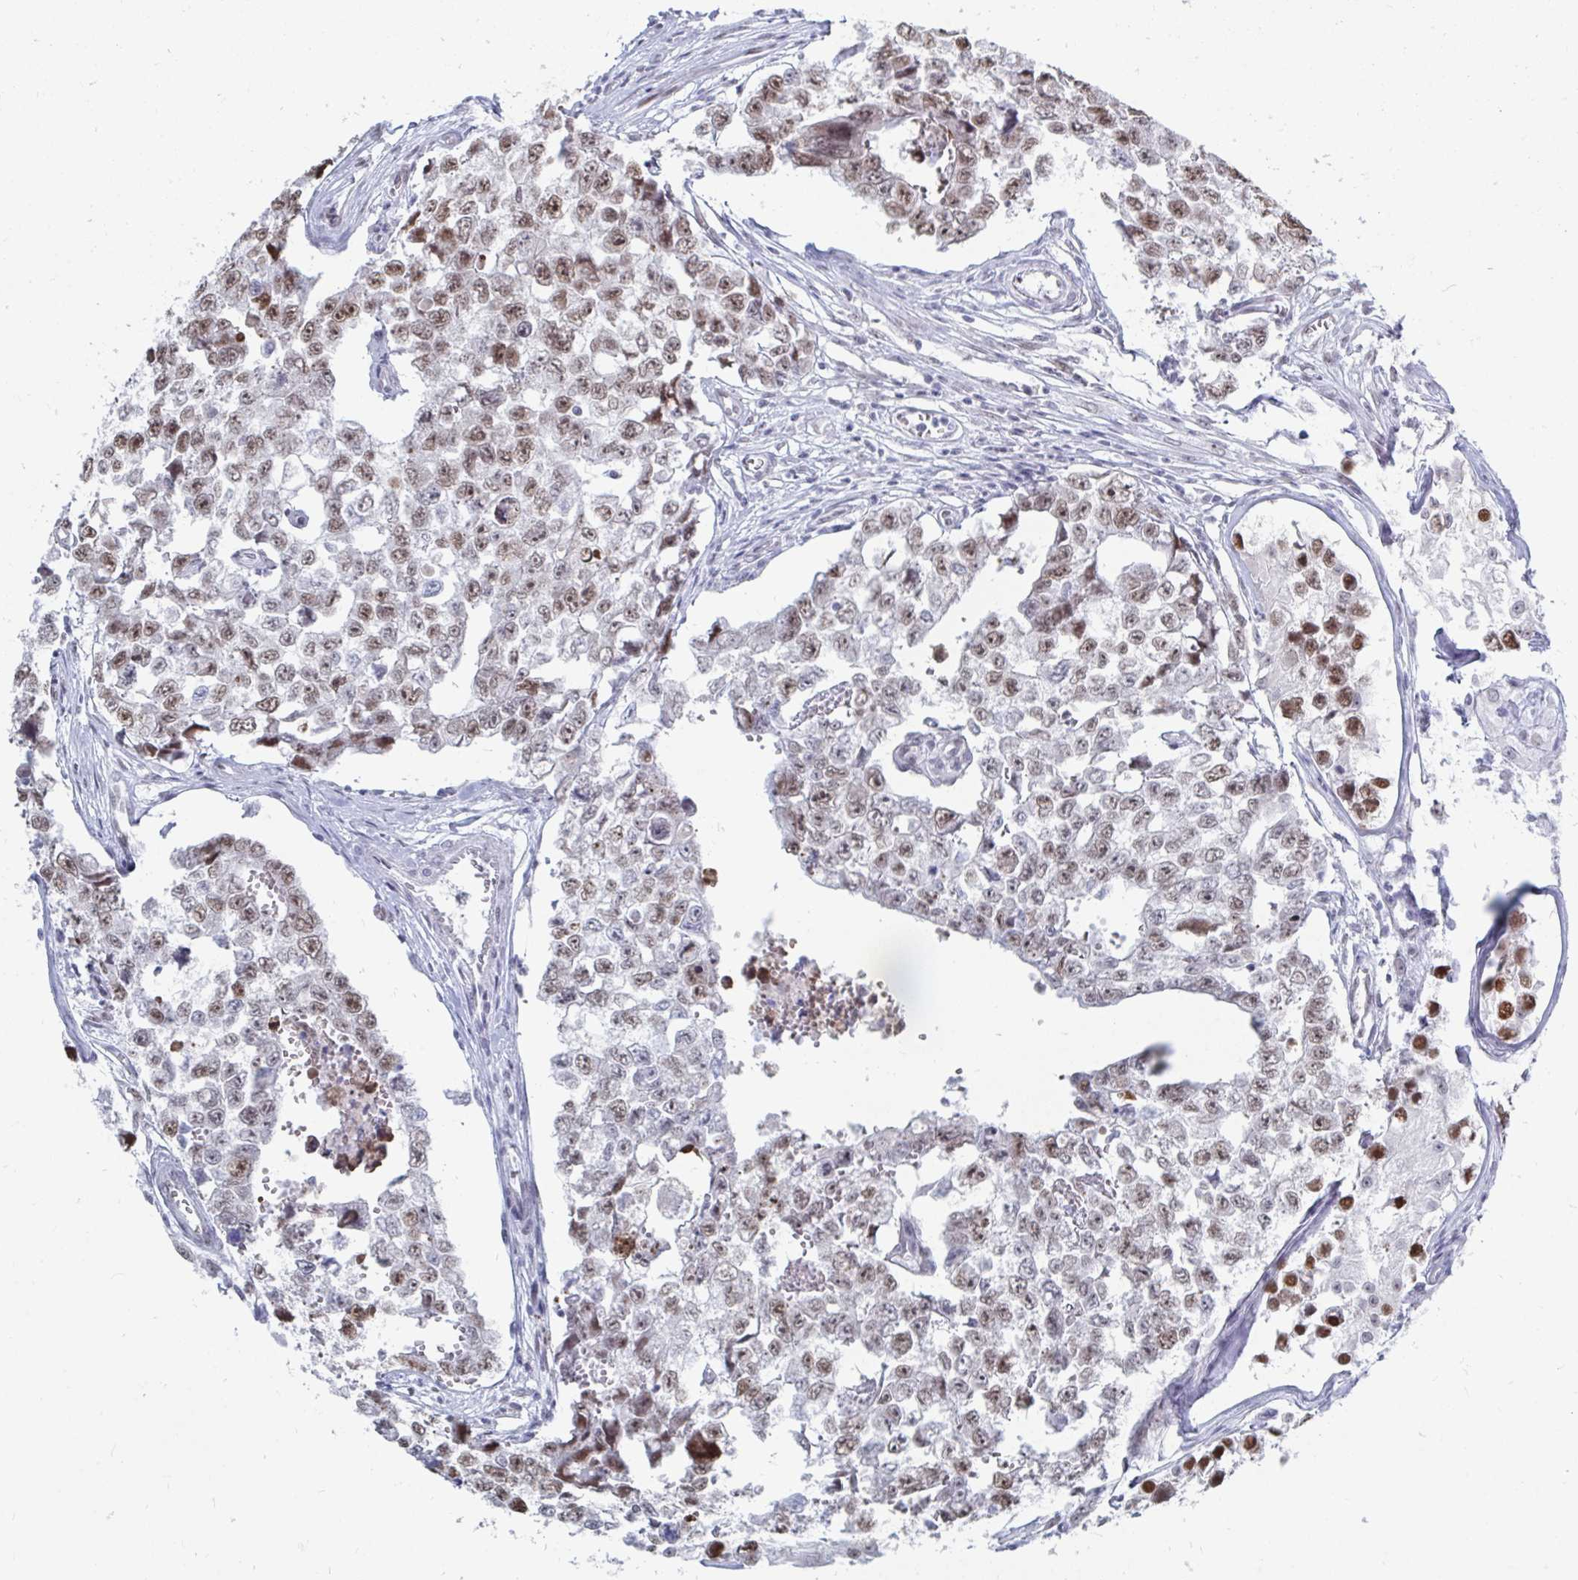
{"staining": {"intensity": "moderate", "quantity": "<25%", "location": "nuclear"}, "tissue": "testis cancer", "cell_type": "Tumor cells", "image_type": "cancer", "snomed": [{"axis": "morphology", "description": "Carcinoma, Embryonal, NOS"}, {"axis": "topography", "description": "Testis"}], "caption": "This is an image of immunohistochemistry staining of testis embryonal carcinoma, which shows moderate positivity in the nuclear of tumor cells.", "gene": "TRIP12", "patient": {"sex": "male", "age": 18}}